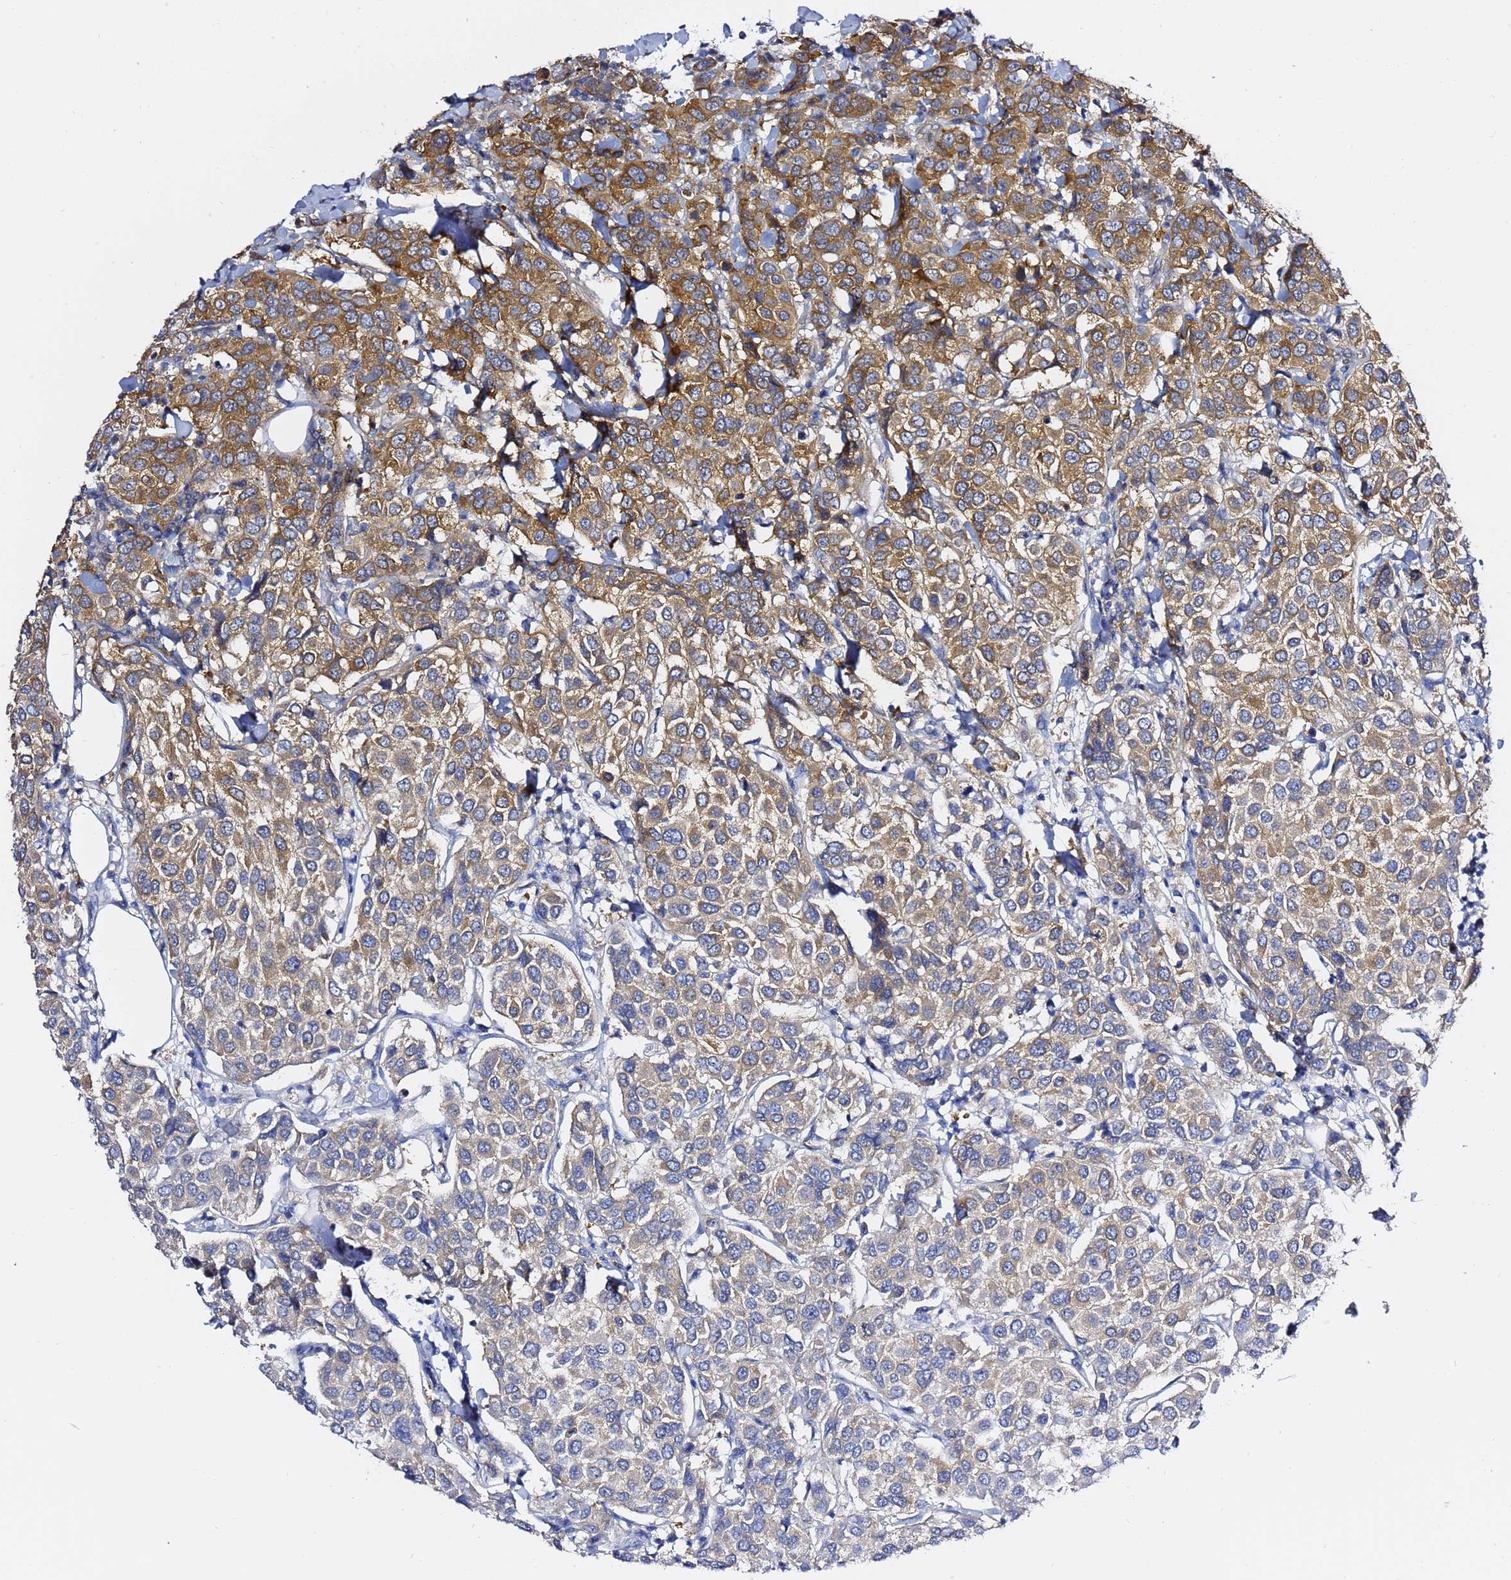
{"staining": {"intensity": "moderate", "quantity": "25%-75%", "location": "cytoplasmic/membranous"}, "tissue": "breast cancer", "cell_type": "Tumor cells", "image_type": "cancer", "snomed": [{"axis": "morphology", "description": "Duct carcinoma"}, {"axis": "topography", "description": "Breast"}], "caption": "Protein analysis of breast cancer tissue shows moderate cytoplasmic/membranous positivity in about 25%-75% of tumor cells. Nuclei are stained in blue.", "gene": "LENG1", "patient": {"sex": "female", "age": 55}}